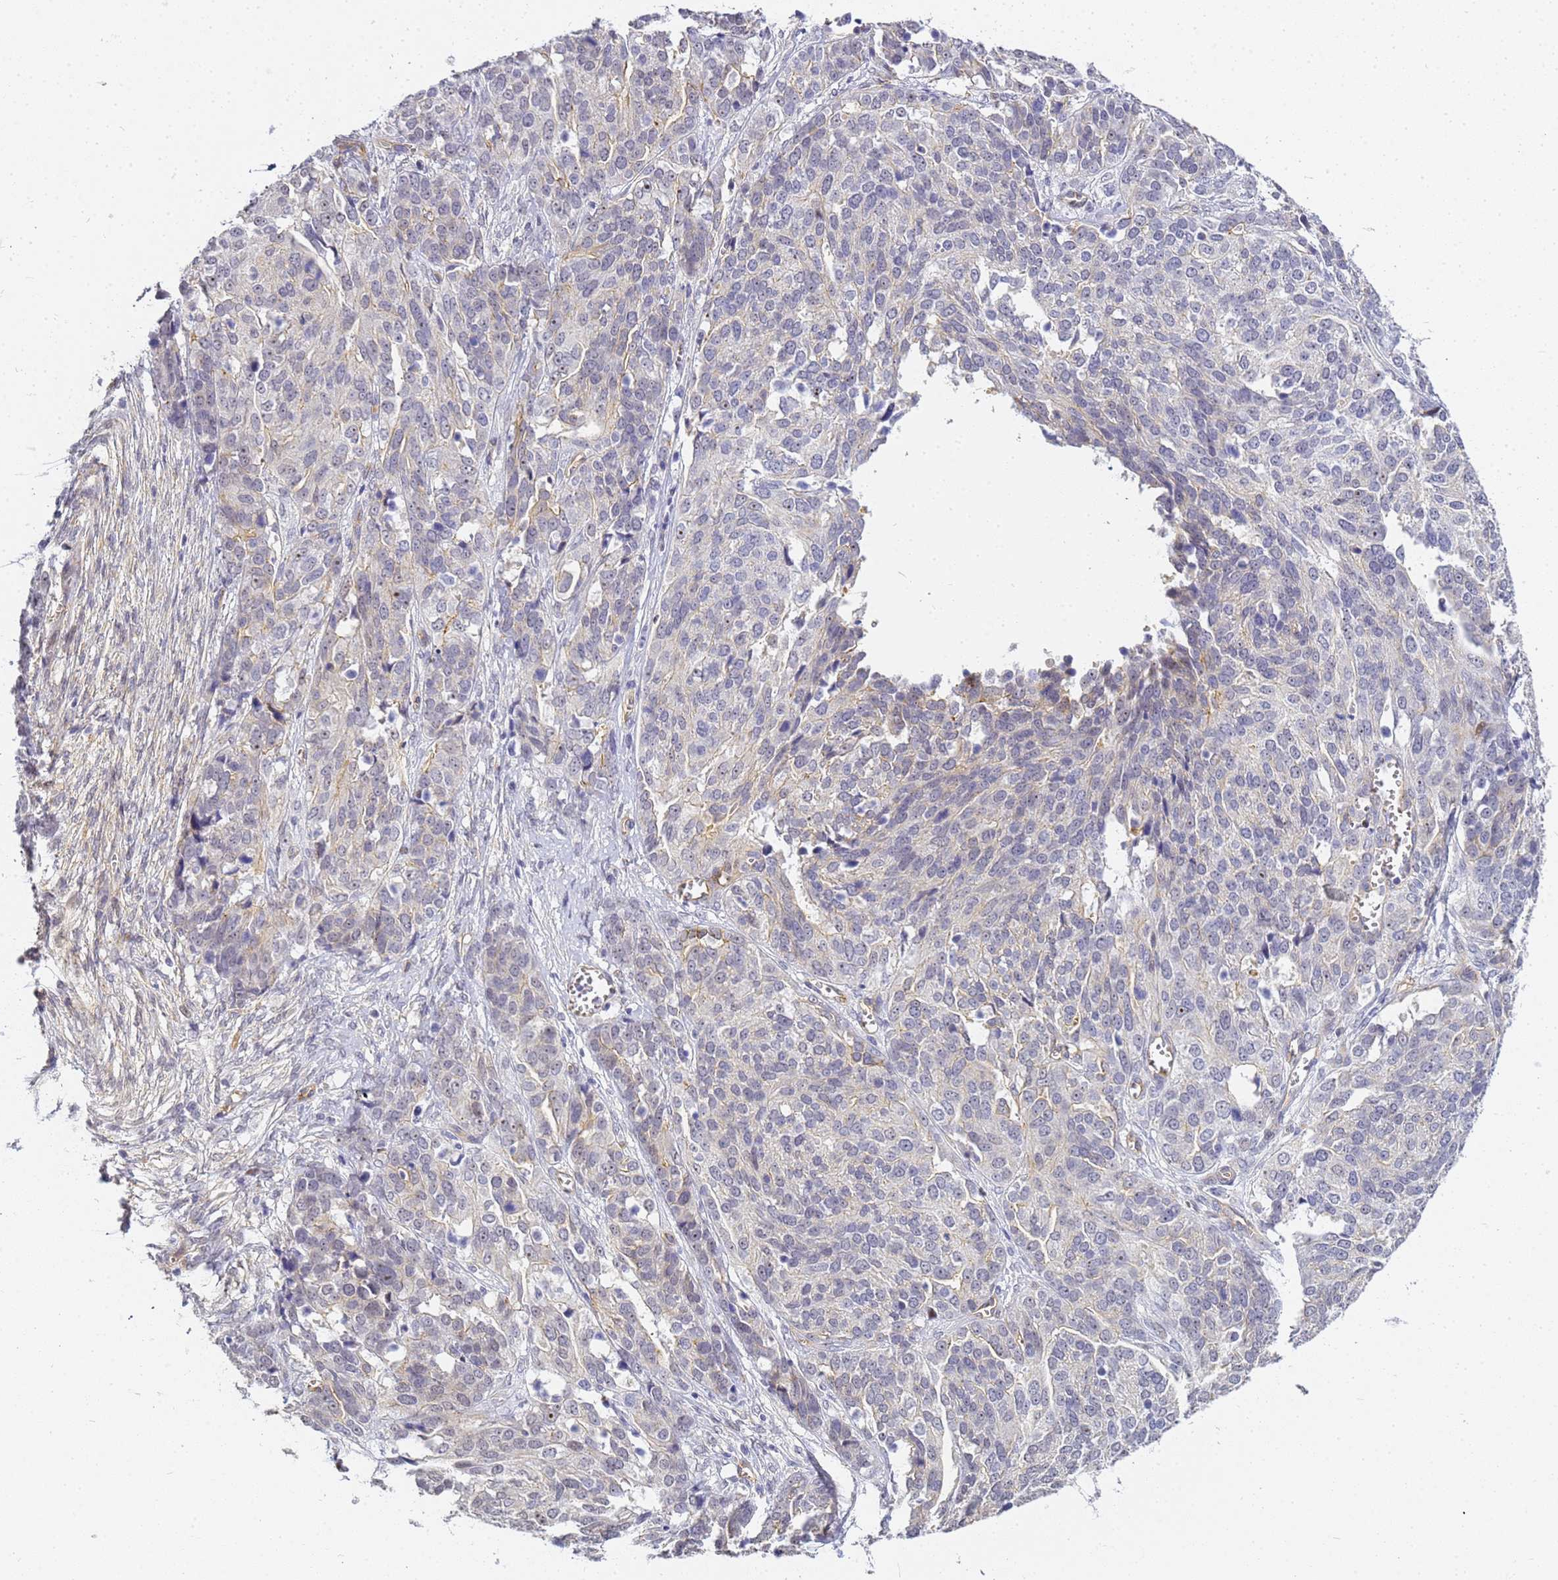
{"staining": {"intensity": "negative", "quantity": "none", "location": "none"}, "tissue": "ovarian cancer", "cell_type": "Tumor cells", "image_type": "cancer", "snomed": [{"axis": "morphology", "description": "Cystadenocarcinoma, serous, NOS"}, {"axis": "topography", "description": "Ovary"}], "caption": "This photomicrograph is of ovarian serous cystadenocarcinoma stained with IHC to label a protein in brown with the nuclei are counter-stained blue. There is no staining in tumor cells. (DAB IHC with hematoxylin counter stain).", "gene": "GON4L", "patient": {"sex": "female", "age": 44}}